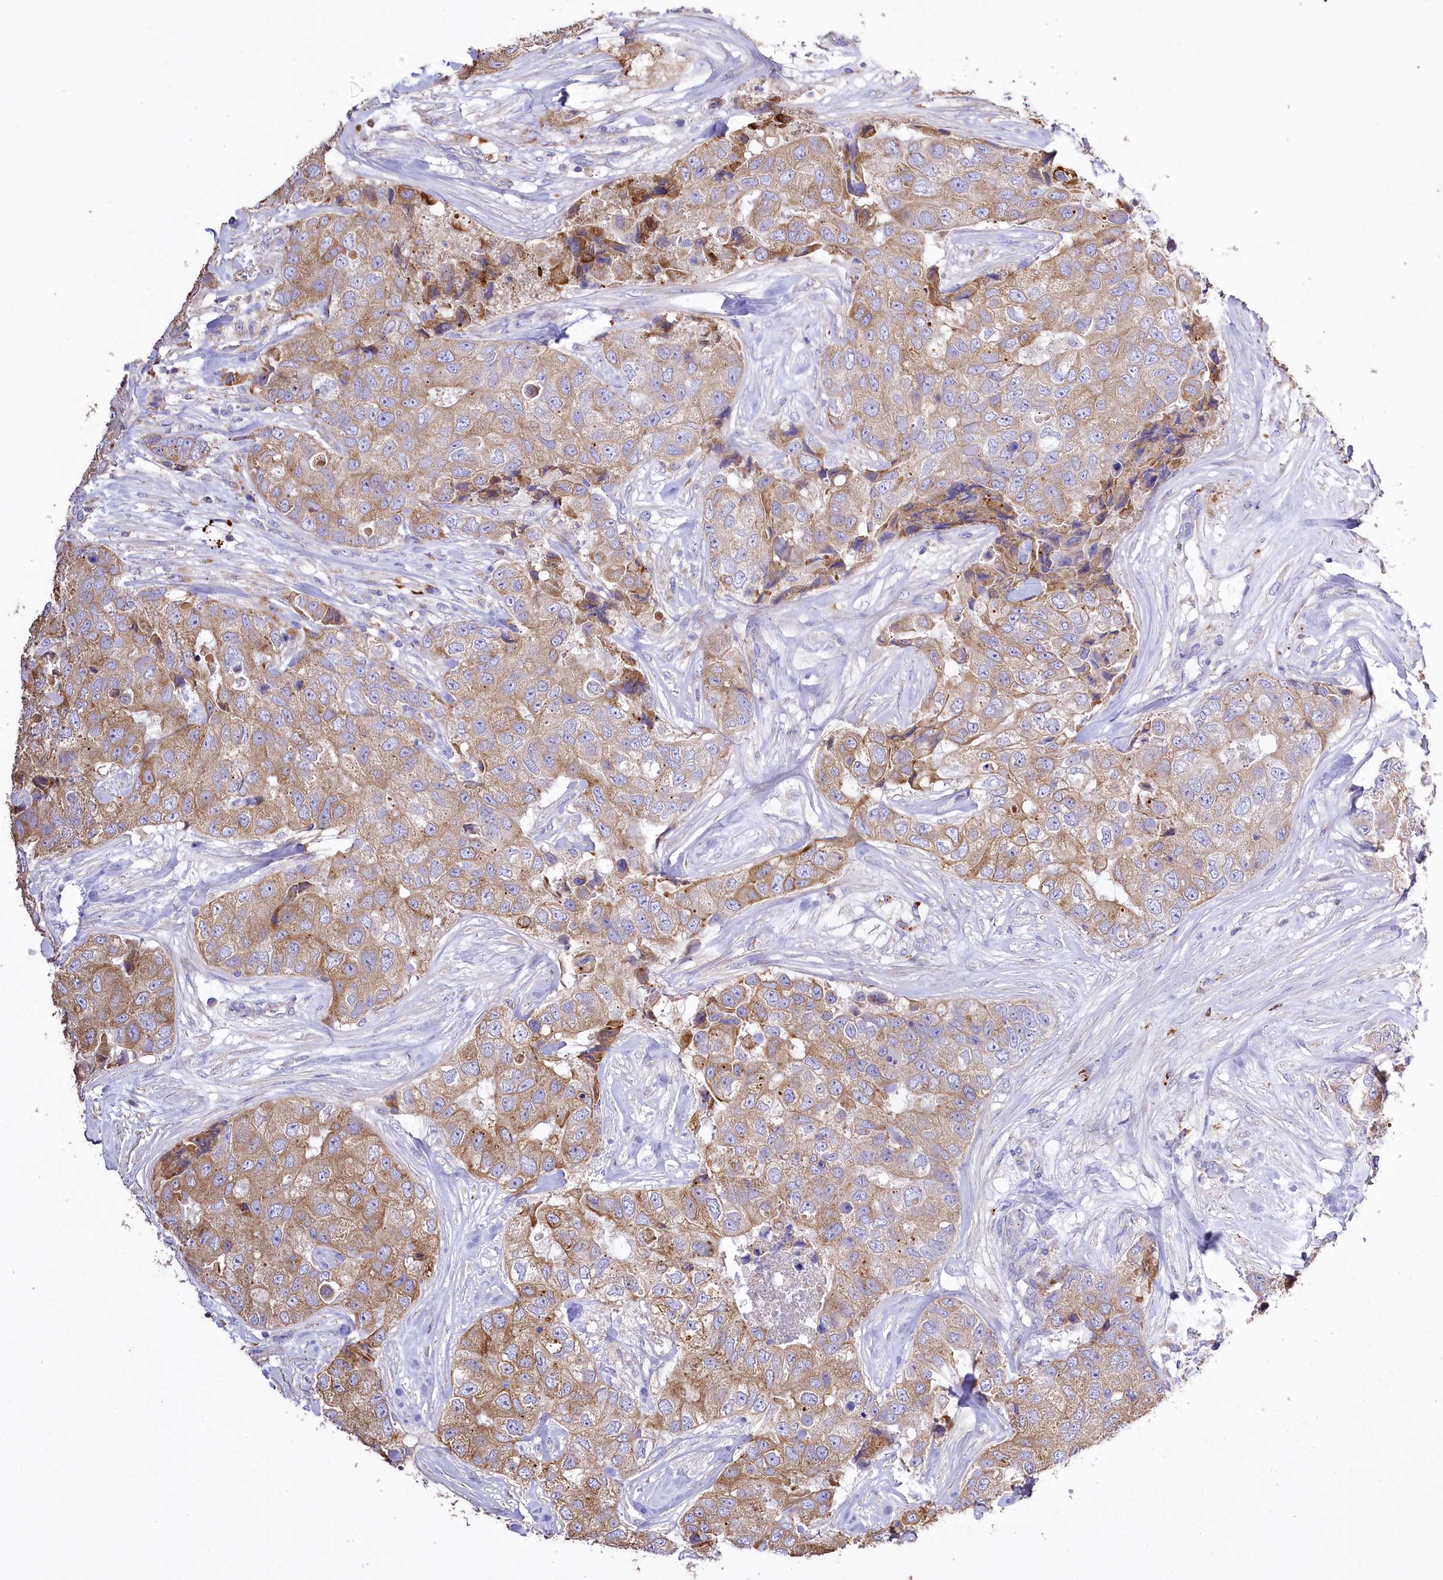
{"staining": {"intensity": "moderate", "quantity": ">75%", "location": "cytoplasmic/membranous"}, "tissue": "breast cancer", "cell_type": "Tumor cells", "image_type": "cancer", "snomed": [{"axis": "morphology", "description": "Duct carcinoma"}, {"axis": "topography", "description": "Breast"}], "caption": "High-power microscopy captured an immunohistochemistry image of breast infiltrating ductal carcinoma, revealing moderate cytoplasmic/membranous expression in about >75% of tumor cells. Using DAB (3,3'-diaminobenzidine) (brown) and hematoxylin (blue) stains, captured at high magnification using brightfield microscopy.", "gene": "PTER", "patient": {"sex": "female", "age": 62}}